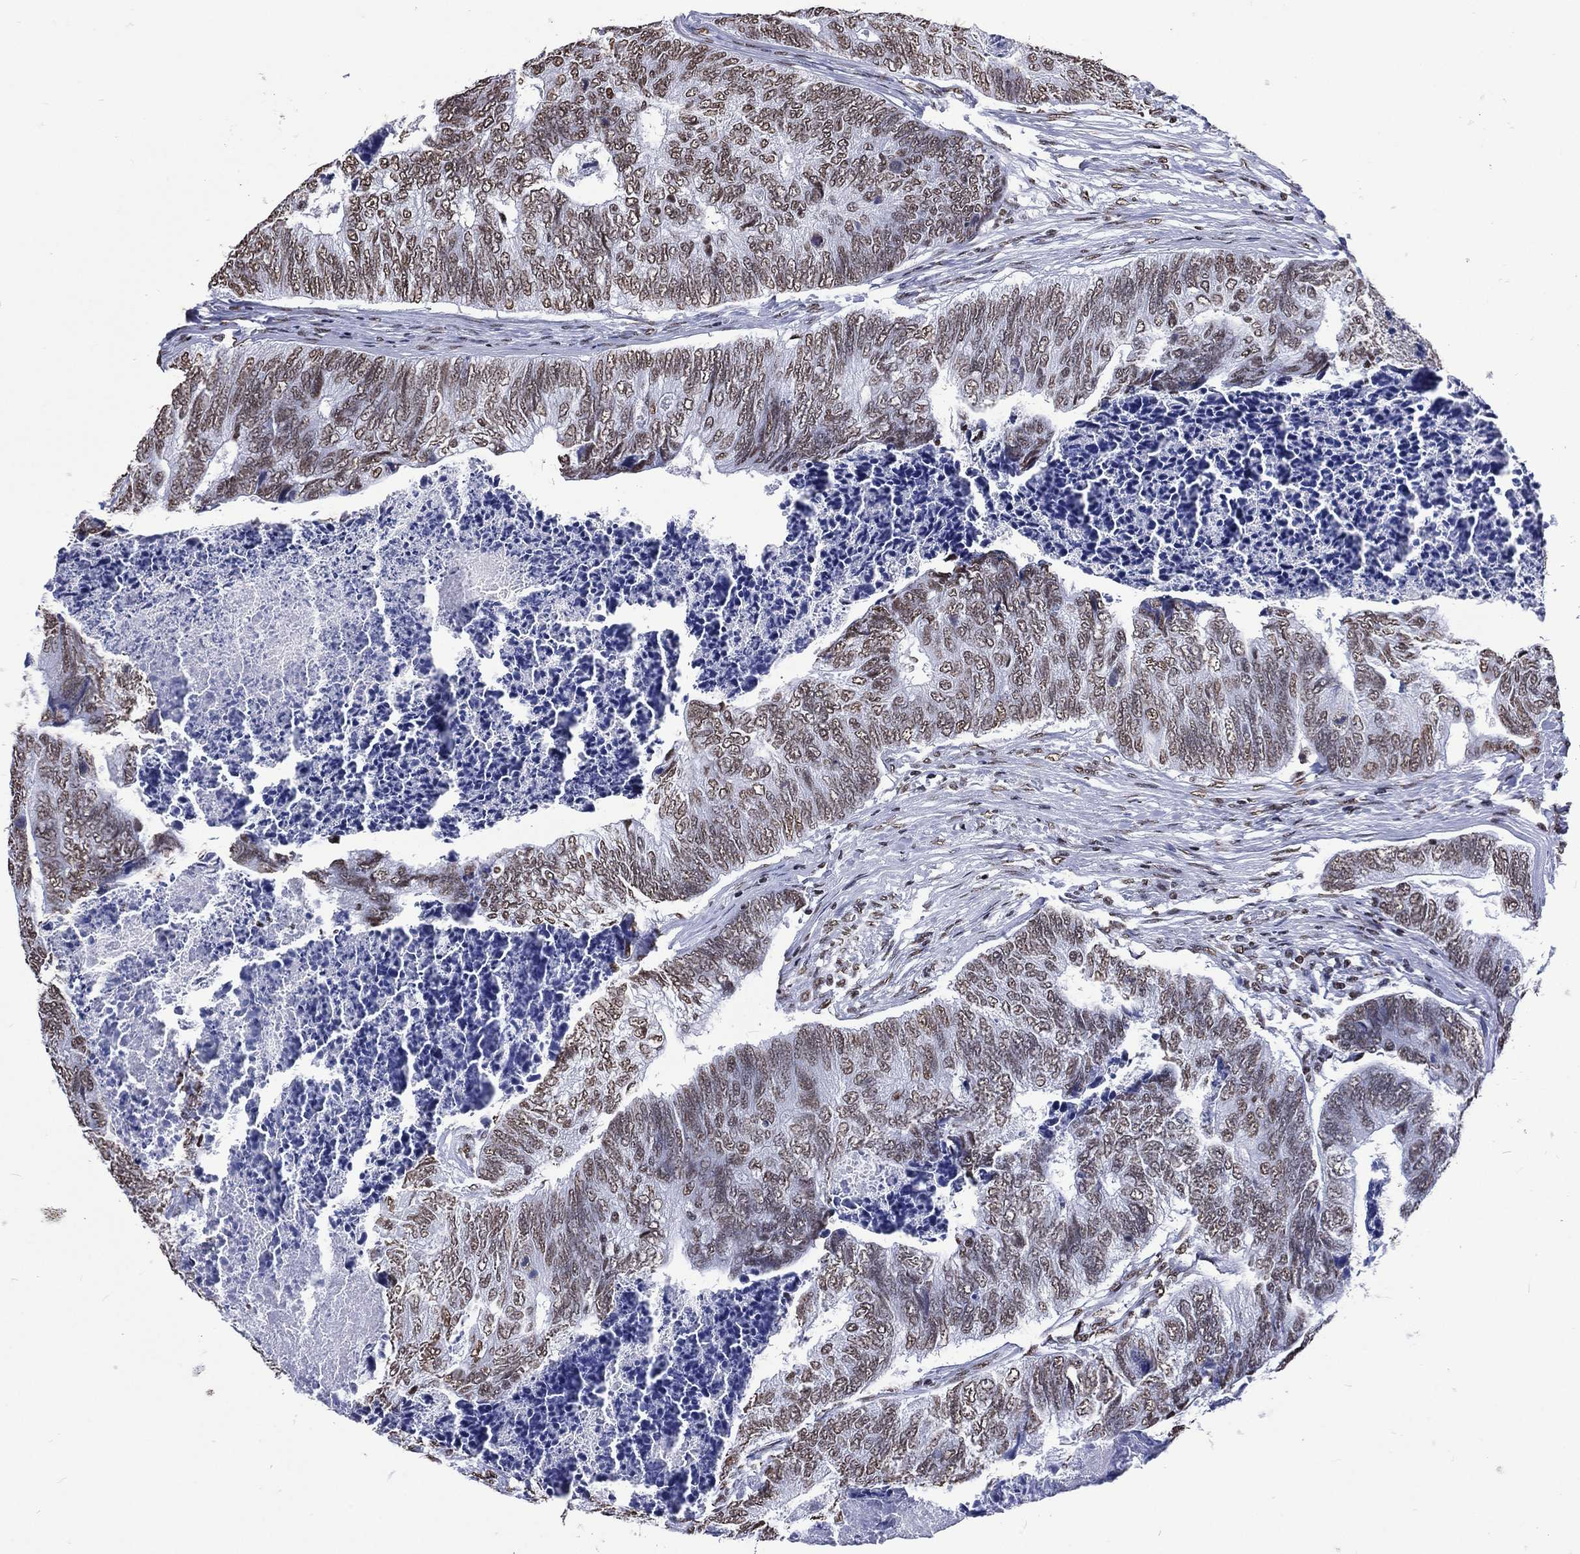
{"staining": {"intensity": "moderate", "quantity": ">75%", "location": "nuclear"}, "tissue": "colorectal cancer", "cell_type": "Tumor cells", "image_type": "cancer", "snomed": [{"axis": "morphology", "description": "Adenocarcinoma, NOS"}, {"axis": "topography", "description": "Colon"}], "caption": "Protein staining reveals moderate nuclear expression in about >75% of tumor cells in colorectal cancer.", "gene": "RETREG2", "patient": {"sex": "female", "age": 67}}